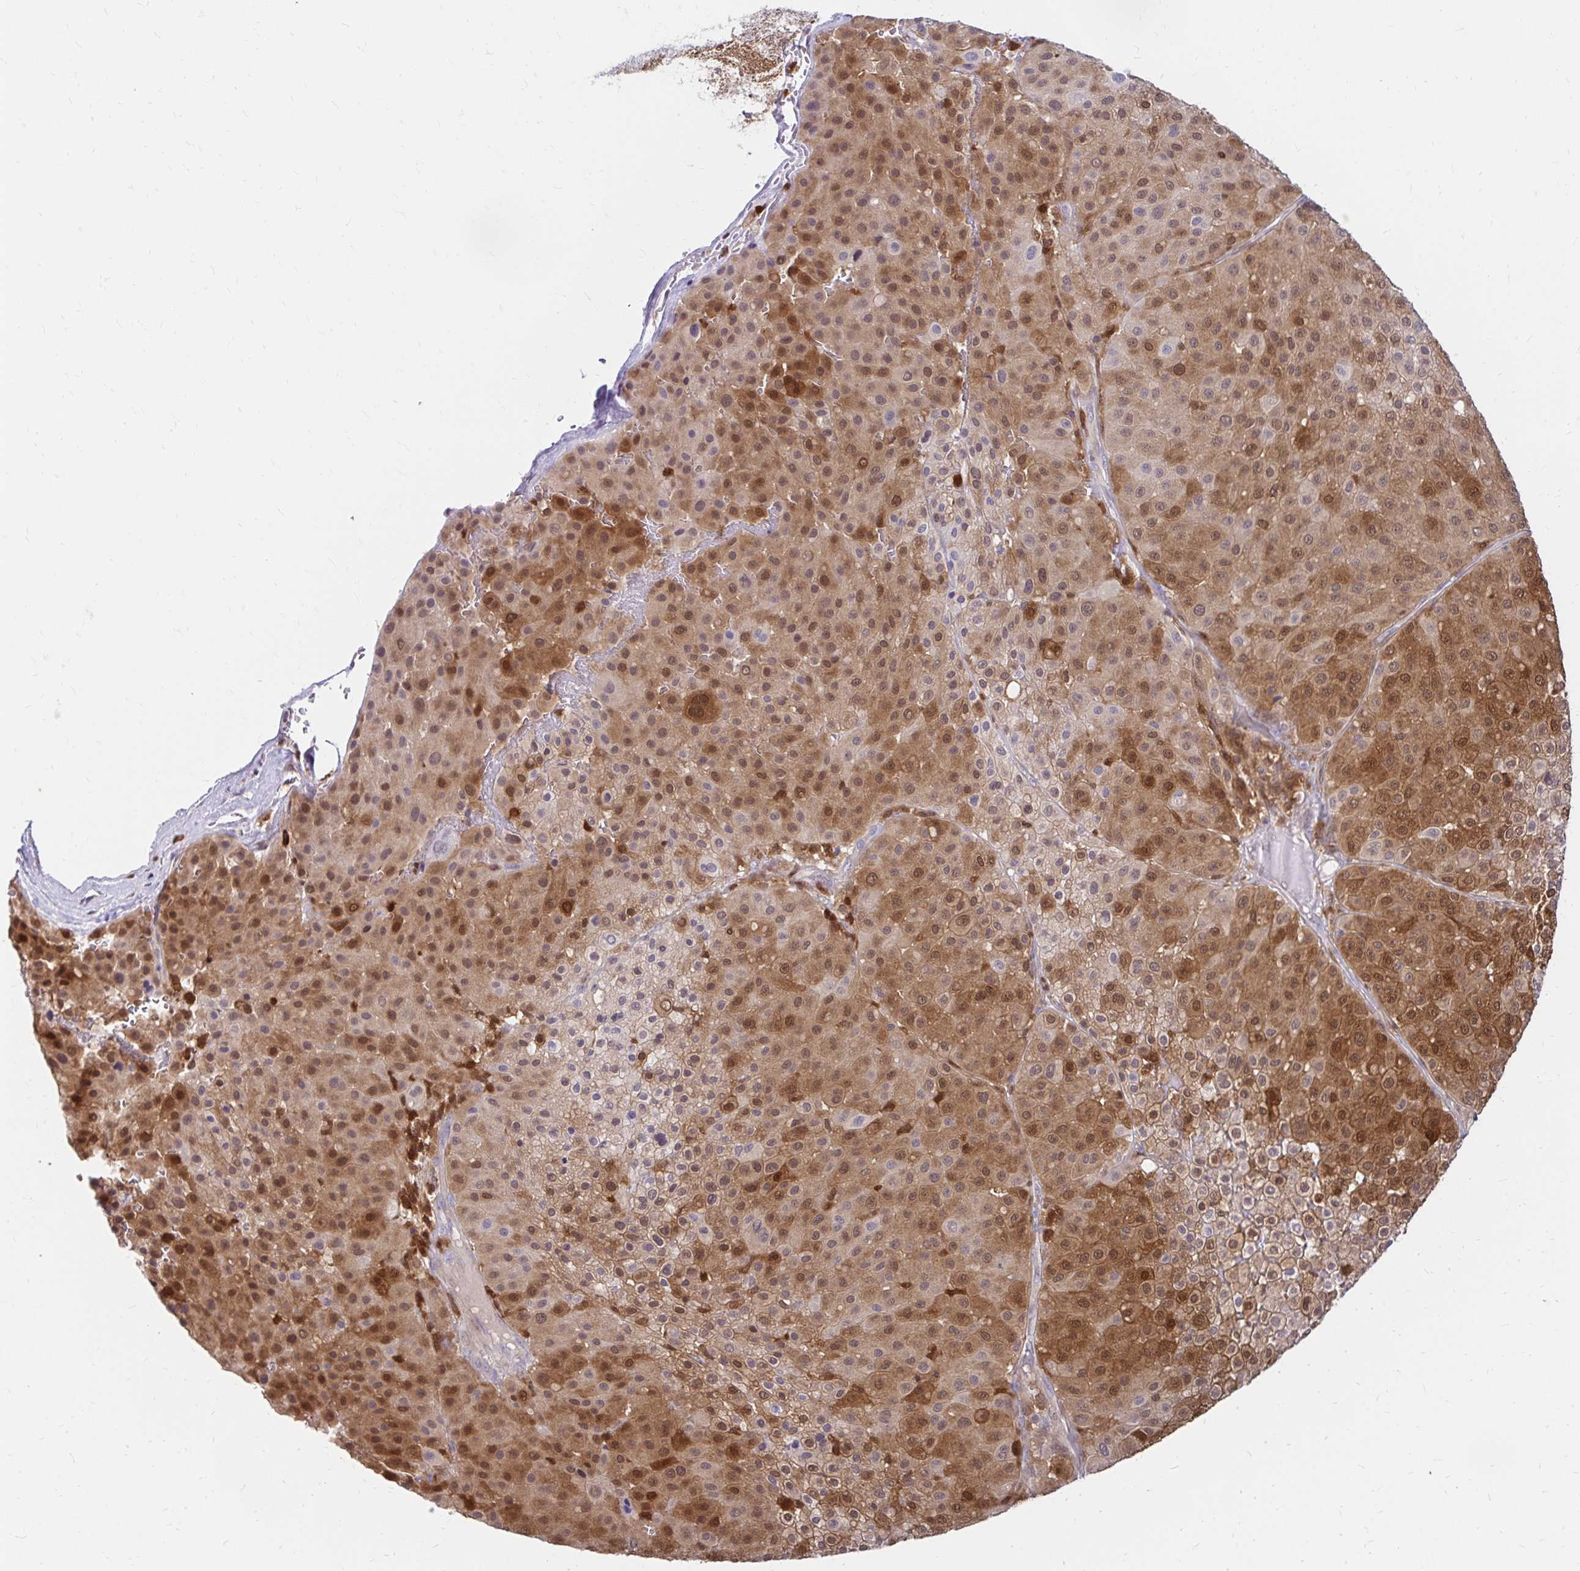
{"staining": {"intensity": "moderate", "quantity": ">75%", "location": "cytoplasmic/membranous,nuclear"}, "tissue": "melanoma", "cell_type": "Tumor cells", "image_type": "cancer", "snomed": [{"axis": "morphology", "description": "Malignant melanoma, Metastatic site"}, {"axis": "topography", "description": "Smooth muscle"}], "caption": "Malignant melanoma (metastatic site) stained with DAB (3,3'-diaminobenzidine) IHC shows medium levels of moderate cytoplasmic/membranous and nuclear staining in about >75% of tumor cells. (DAB IHC with brightfield microscopy, high magnification).", "gene": "PYCARD", "patient": {"sex": "male", "age": 41}}